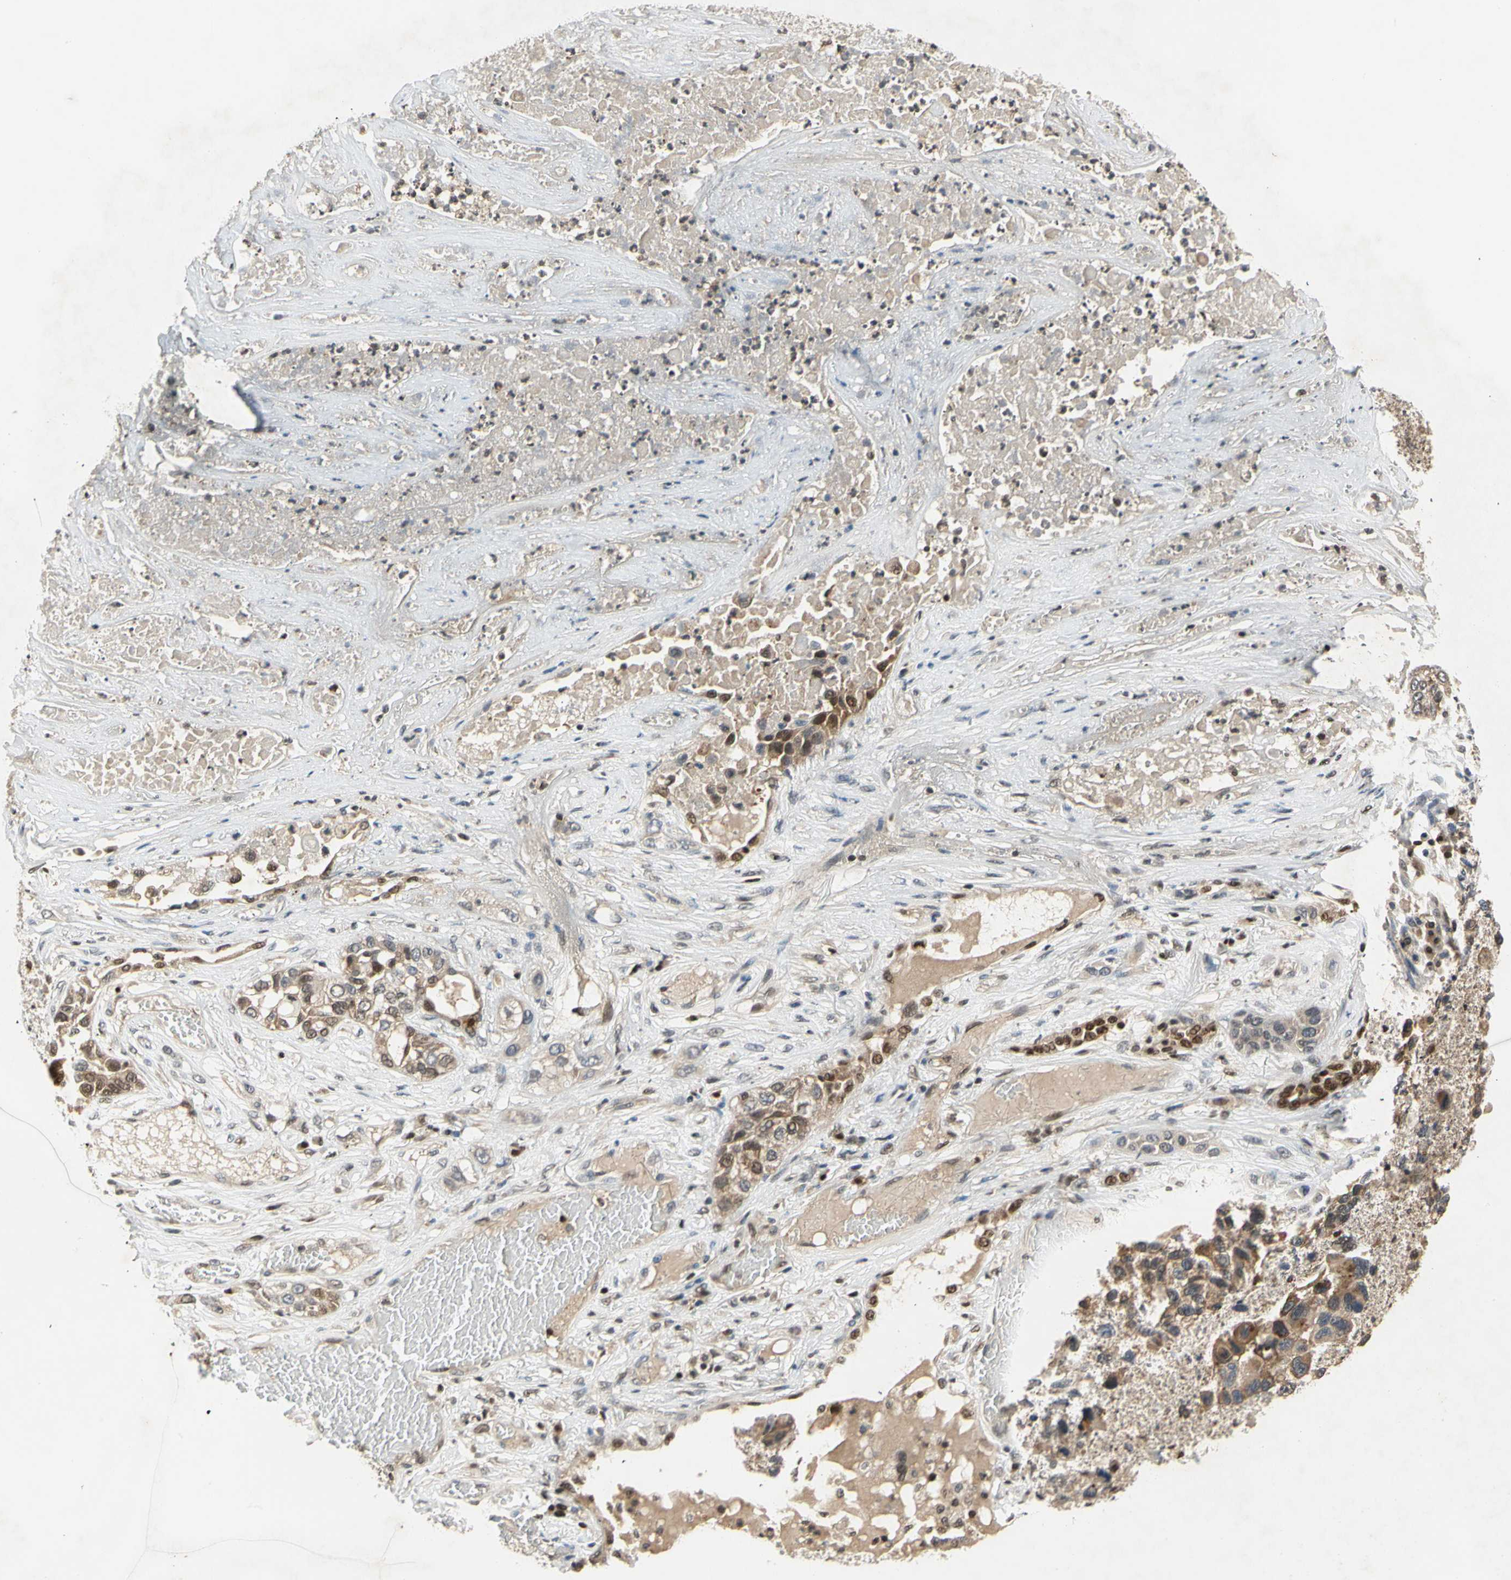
{"staining": {"intensity": "weak", "quantity": ">75%", "location": "cytoplasmic/membranous,nuclear"}, "tissue": "lung cancer", "cell_type": "Tumor cells", "image_type": "cancer", "snomed": [{"axis": "morphology", "description": "Squamous cell carcinoma, NOS"}, {"axis": "topography", "description": "Lung"}], "caption": "The histopathology image shows a brown stain indicating the presence of a protein in the cytoplasmic/membranous and nuclear of tumor cells in squamous cell carcinoma (lung).", "gene": "GSR", "patient": {"sex": "male", "age": 71}}